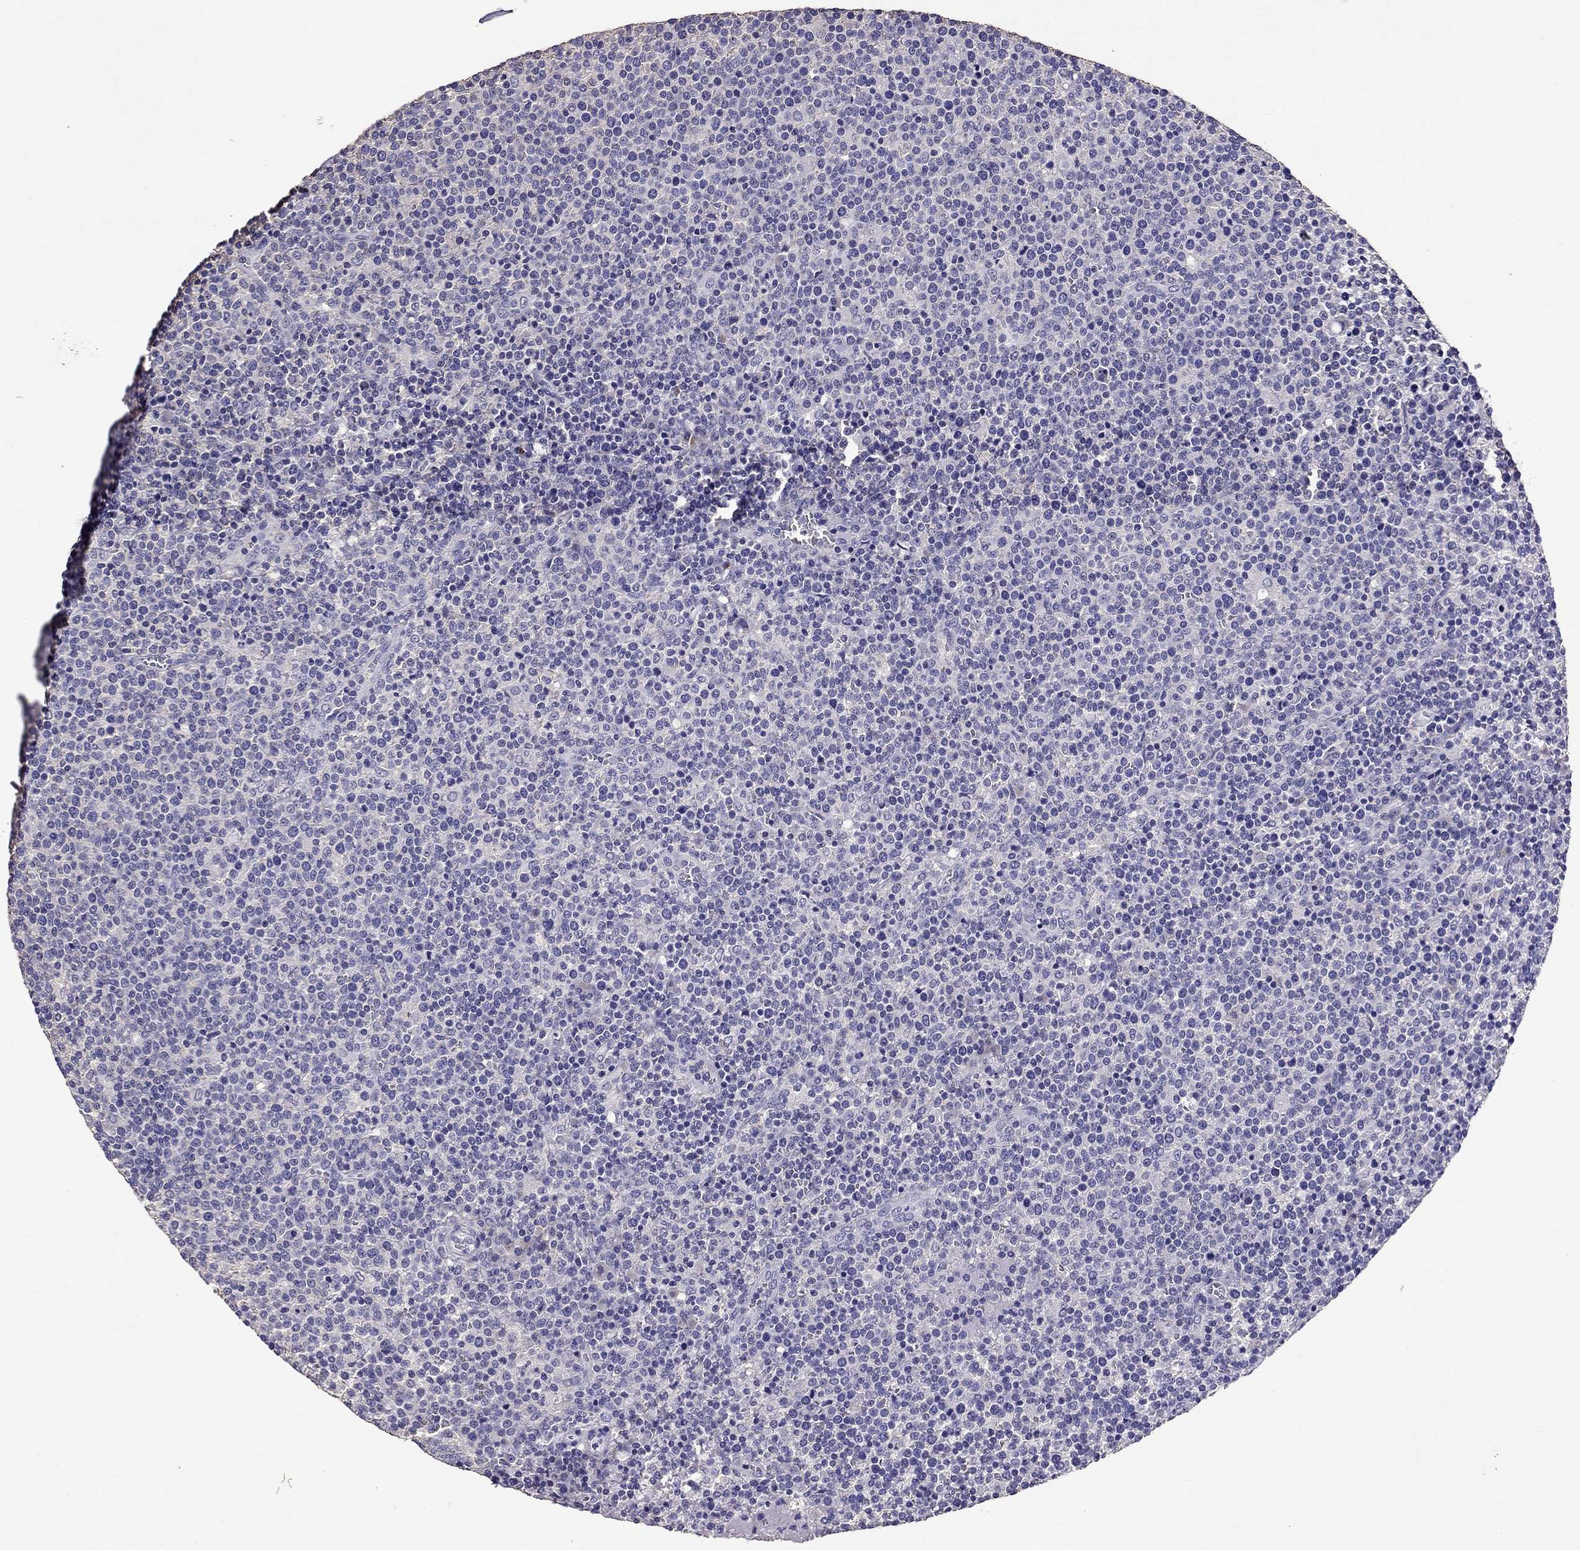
{"staining": {"intensity": "negative", "quantity": "none", "location": "none"}, "tissue": "lymphoma", "cell_type": "Tumor cells", "image_type": "cancer", "snomed": [{"axis": "morphology", "description": "Malignant lymphoma, non-Hodgkin's type, High grade"}, {"axis": "topography", "description": "Lymph node"}], "caption": "Protein analysis of malignant lymphoma, non-Hodgkin's type (high-grade) displays no significant expression in tumor cells.", "gene": "NKX3-1", "patient": {"sex": "male", "age": 61}}